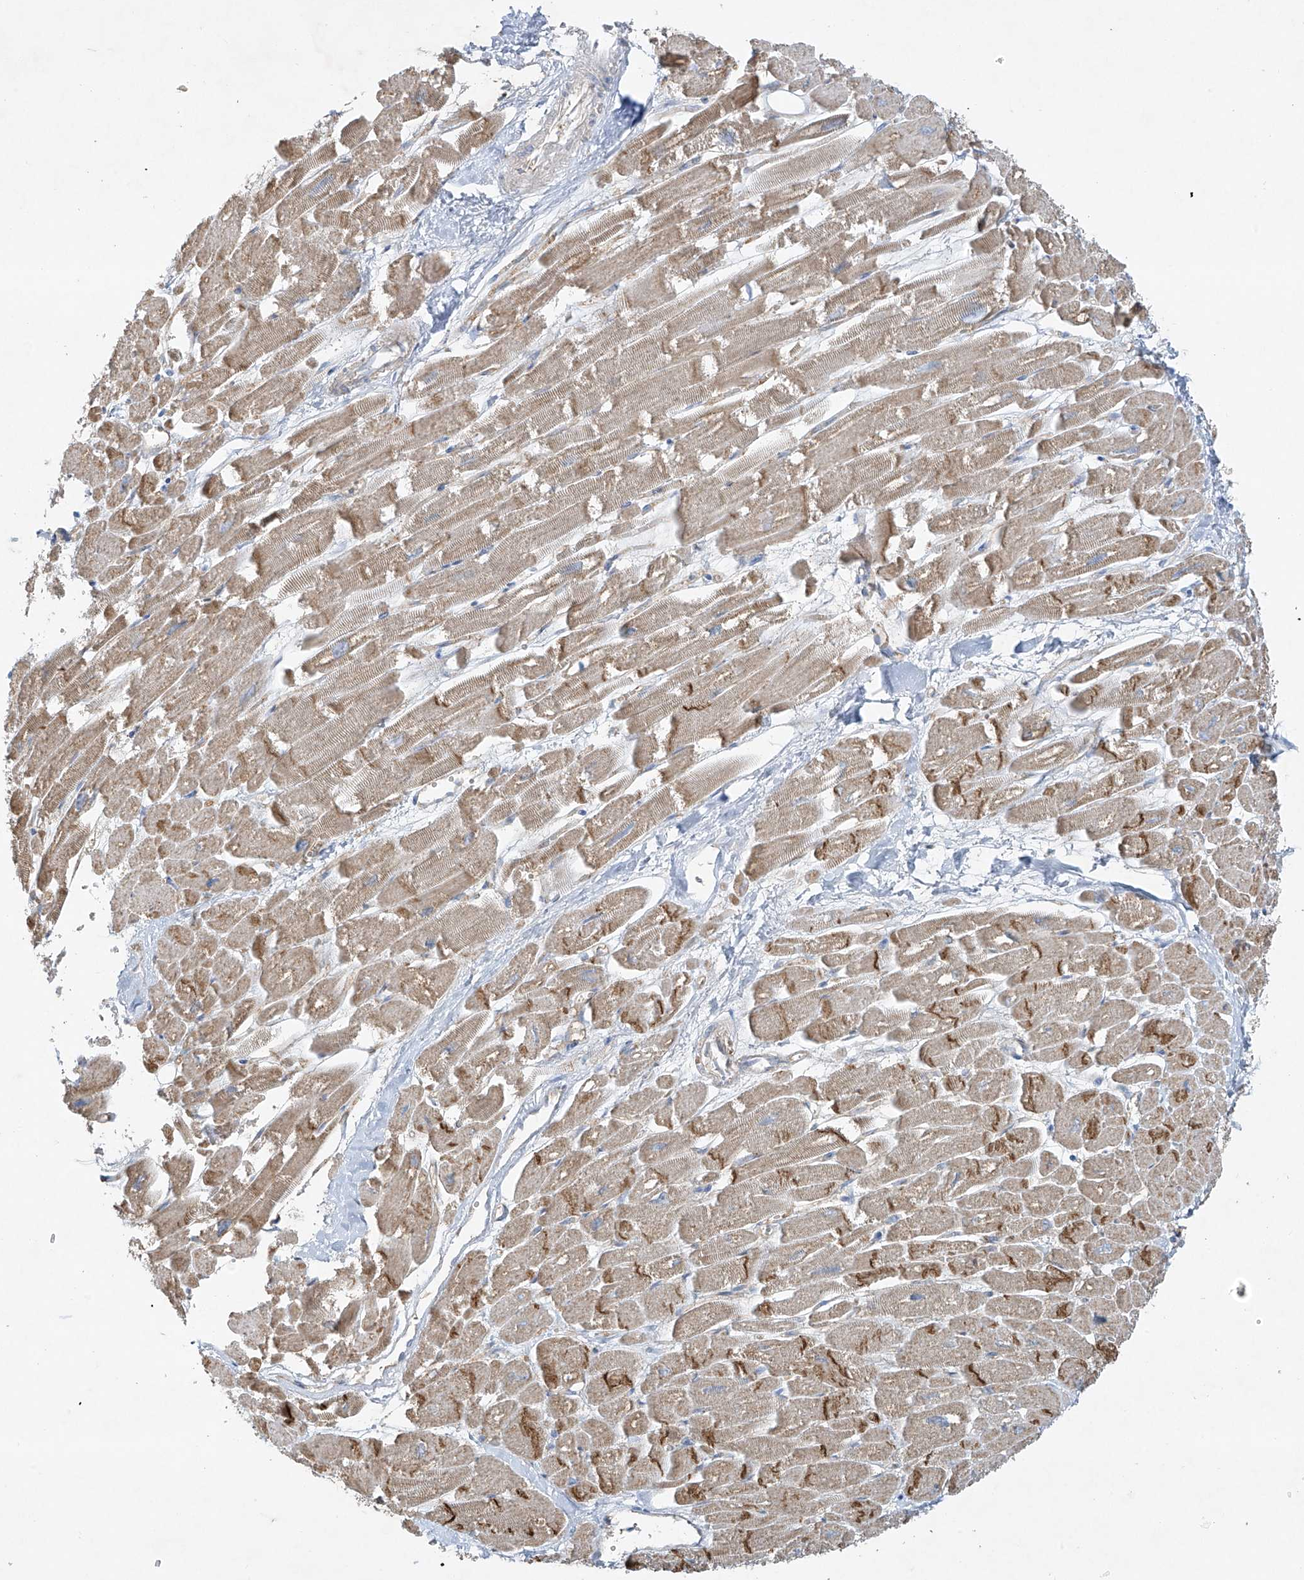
{"staining": {"intensity": "moderate", "quantity": ">75%", "location": "cytoplasmic/membranous"}, "tissue": "heart muscle", "cell_type": "Cardiomyocytes", "image_type": "normal", "snomed": [{"axis": "morphology", "description": "Normal tissue, NOS"}, {"axis": "topography", "description": "Heart"}], "caption": "This micrograph reveals IHC staining of normal heart muscle, with medium moderate cytoplasmic/membranous positivity in about >75% of cardiomyocytes.", "gene": "VAMP5", "patient": {"sex": "male", "age": 54}}